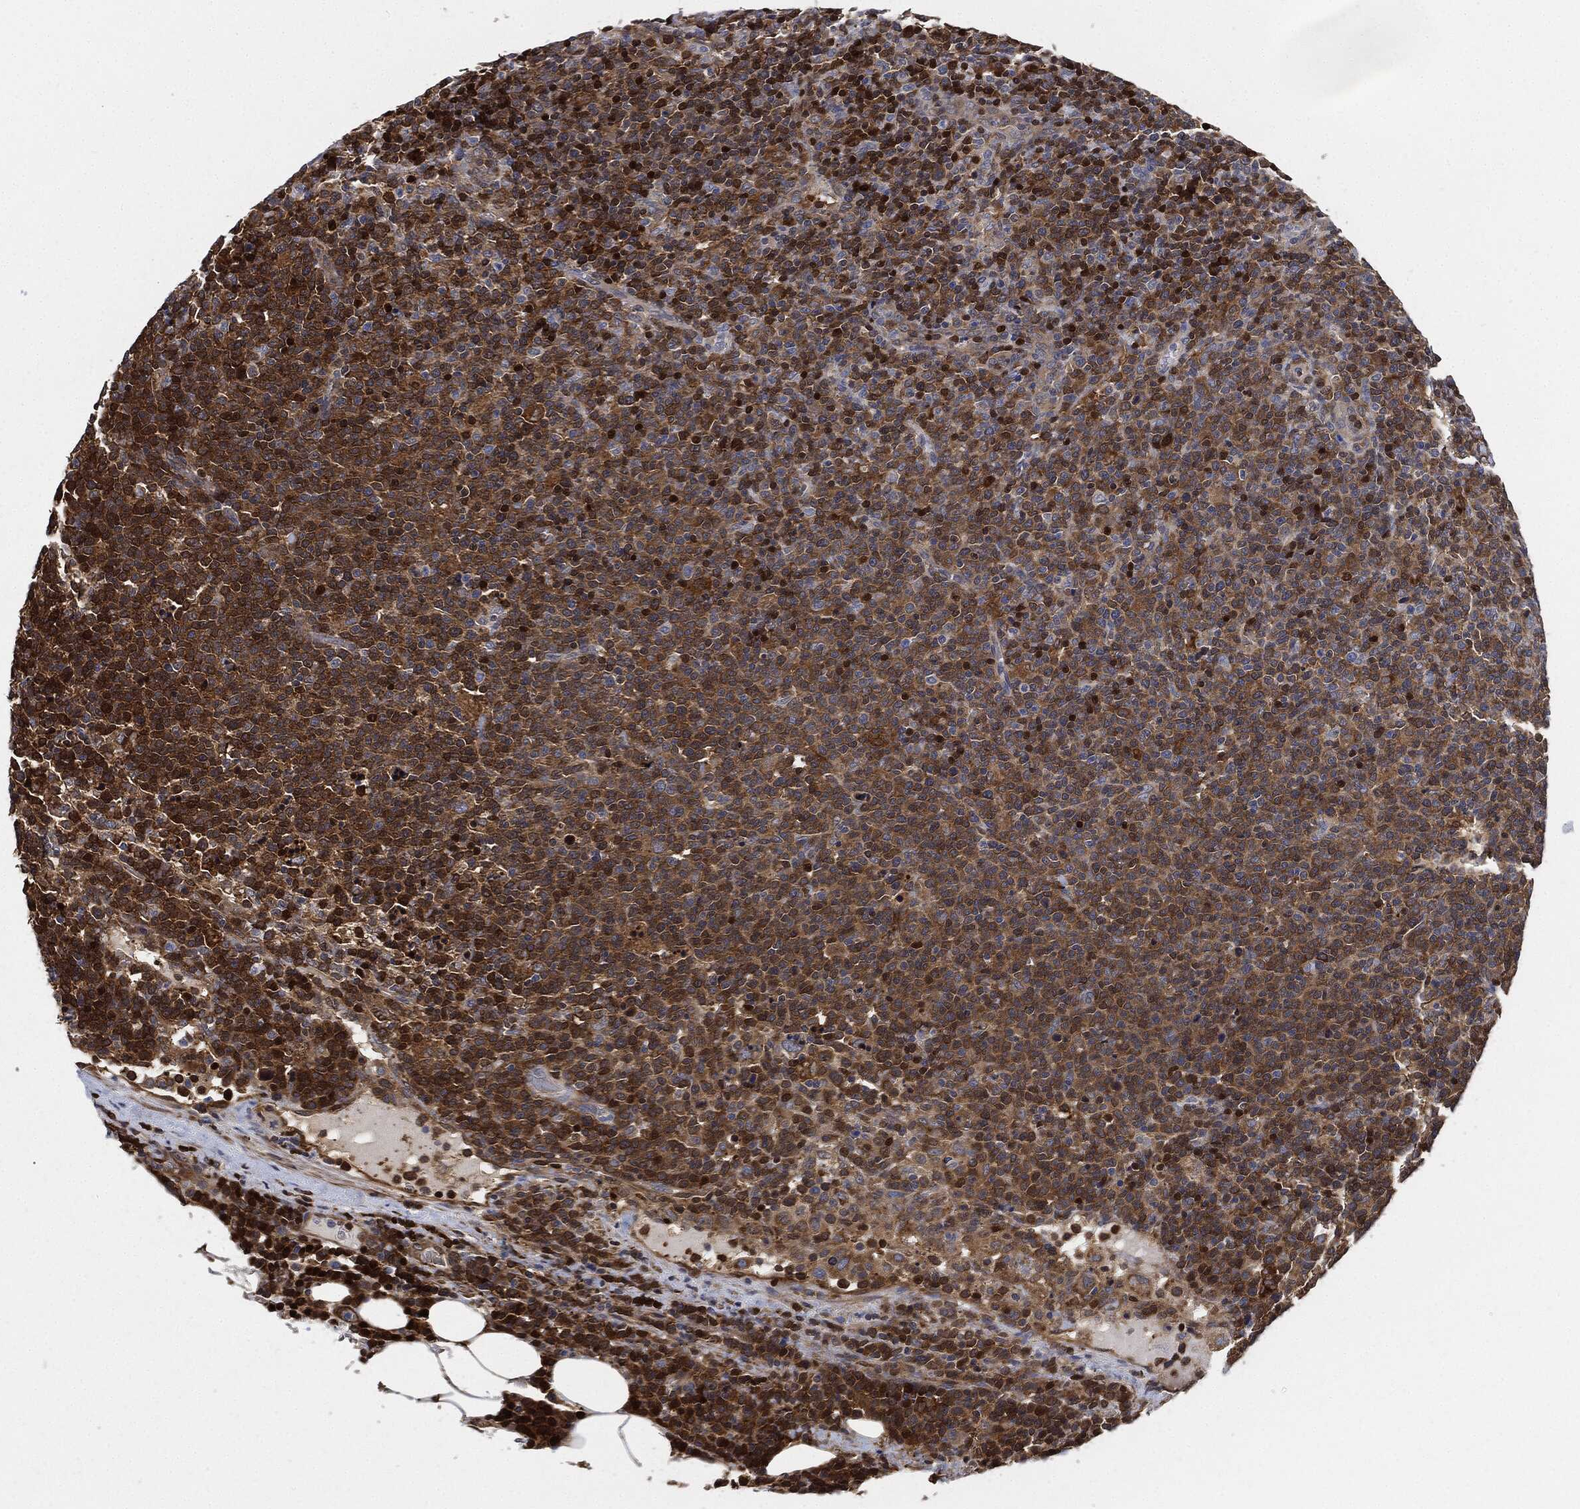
{"staining": {"intensity": "strong", "quantity": "25%-75%", "location": "cytoplasmic/membranous"}, "tissue": "lymphoma", "cell_type": "Tumor cells", "image_type": "cancer", "snomed": [{"axis": "morphology", "description": "Malignant lymphoma, non-Hodgkin's type, High grade"}, {"axis": "topography", "description": "Lymph node"}], "caption": "High-grade malignant lymphoma, non-Hodgkin's type stained with immunohistochemistry exhibits strong cytoplasmic/membranous expression in approximately 25%-75% of tumor cells.", "gene": "PRDX2", "patient": {"sex": "male", "age": 61}}